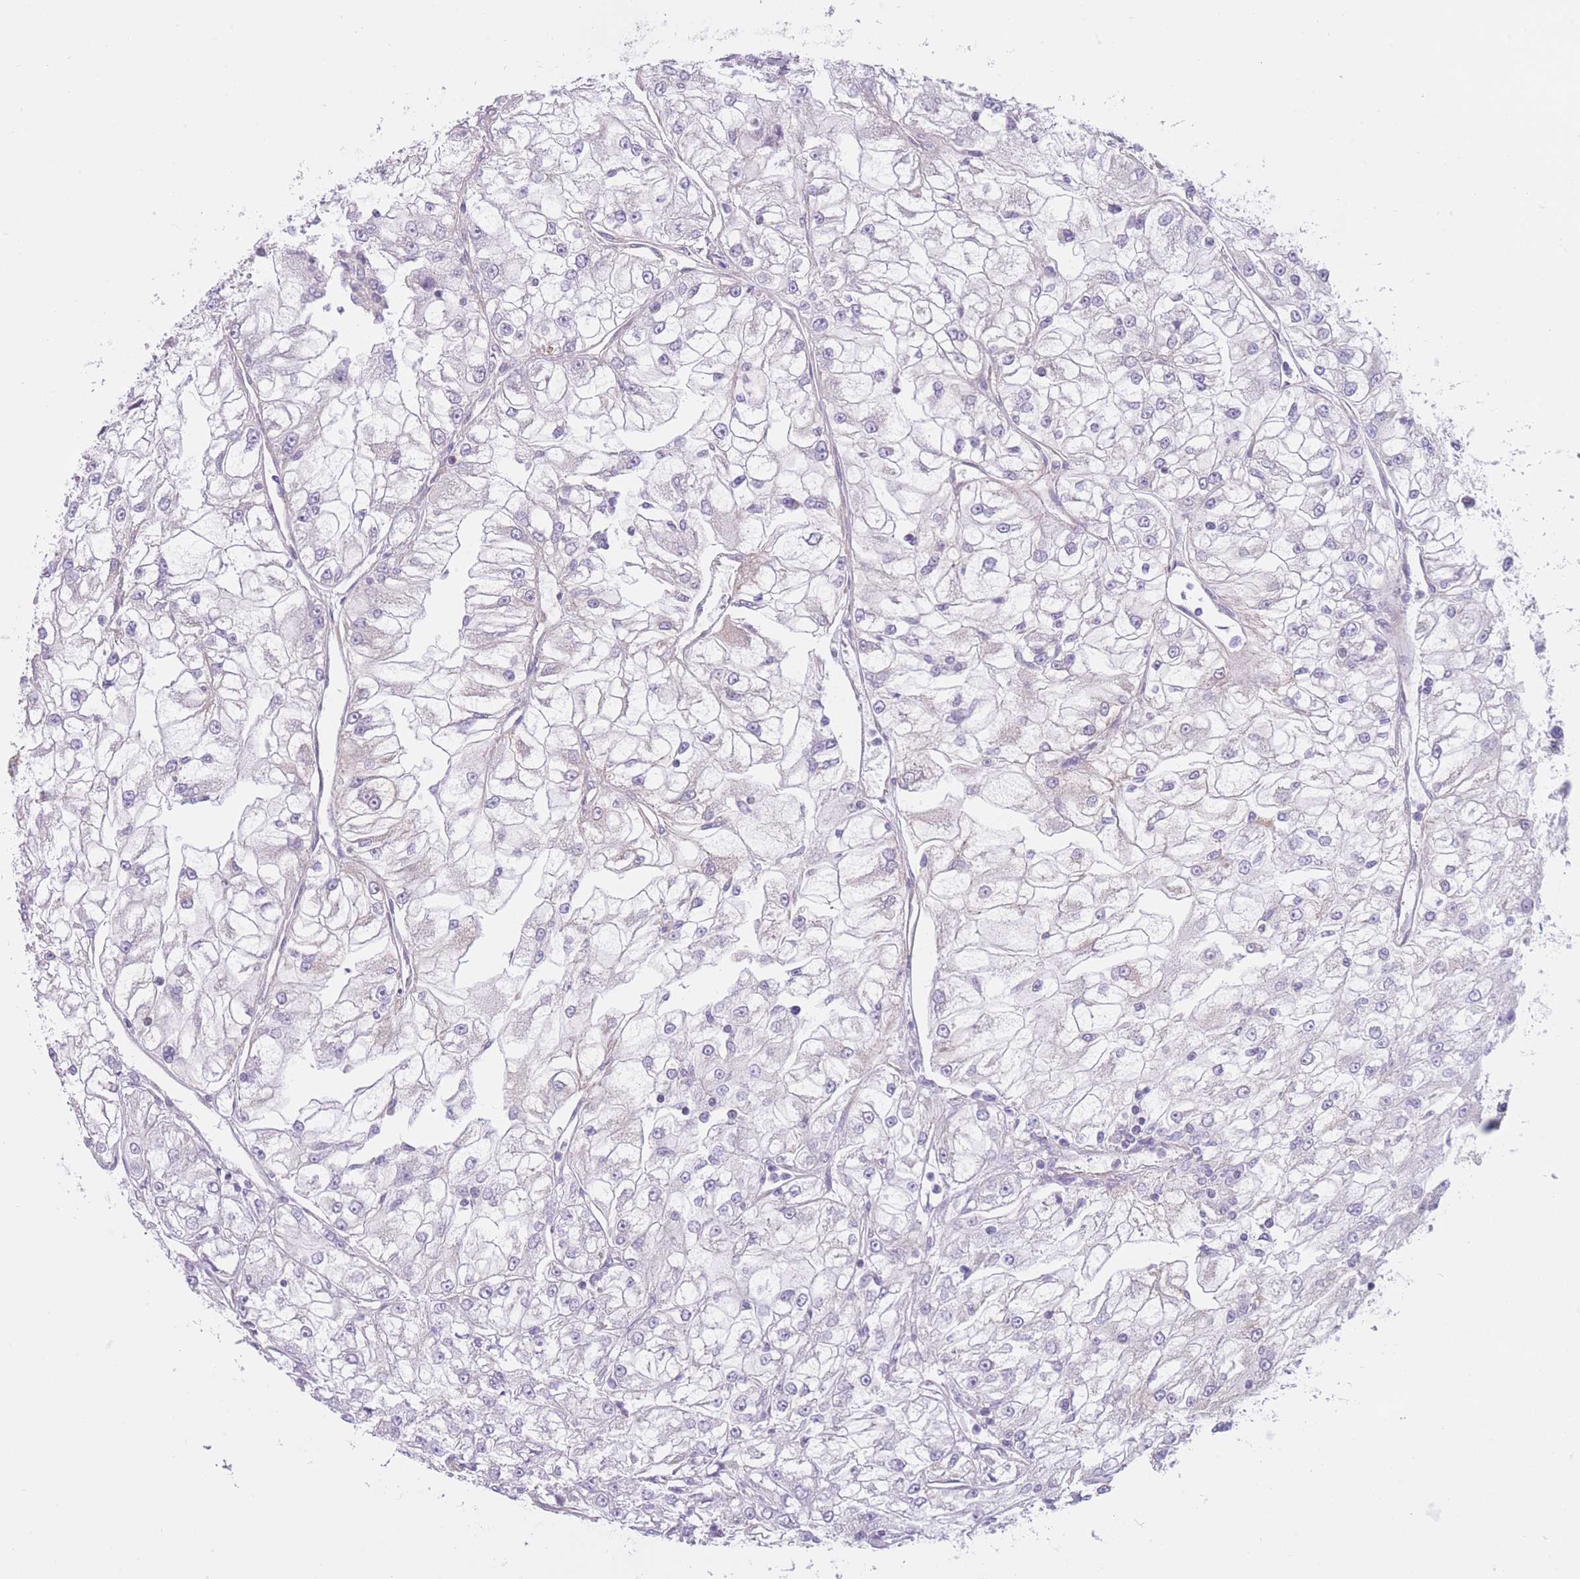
{"staining": {"intensity": "negative", "quantity": "none", "location": "none"}, "tissue": "renal cancer", "cell_type": "Tumor cells", "image_type": "cancer", "snomed": [{"axis": "morphology", "description": "Adenocarcinoma, NOS"}, {"axis": "topography", "description": "Kidney"}], "caption": "Tumor cells show no significant positivity in renal cancer (adenocarcinoma).", "gene": "SERPINB3", "patient": {"sex": "female", "age": 72}}